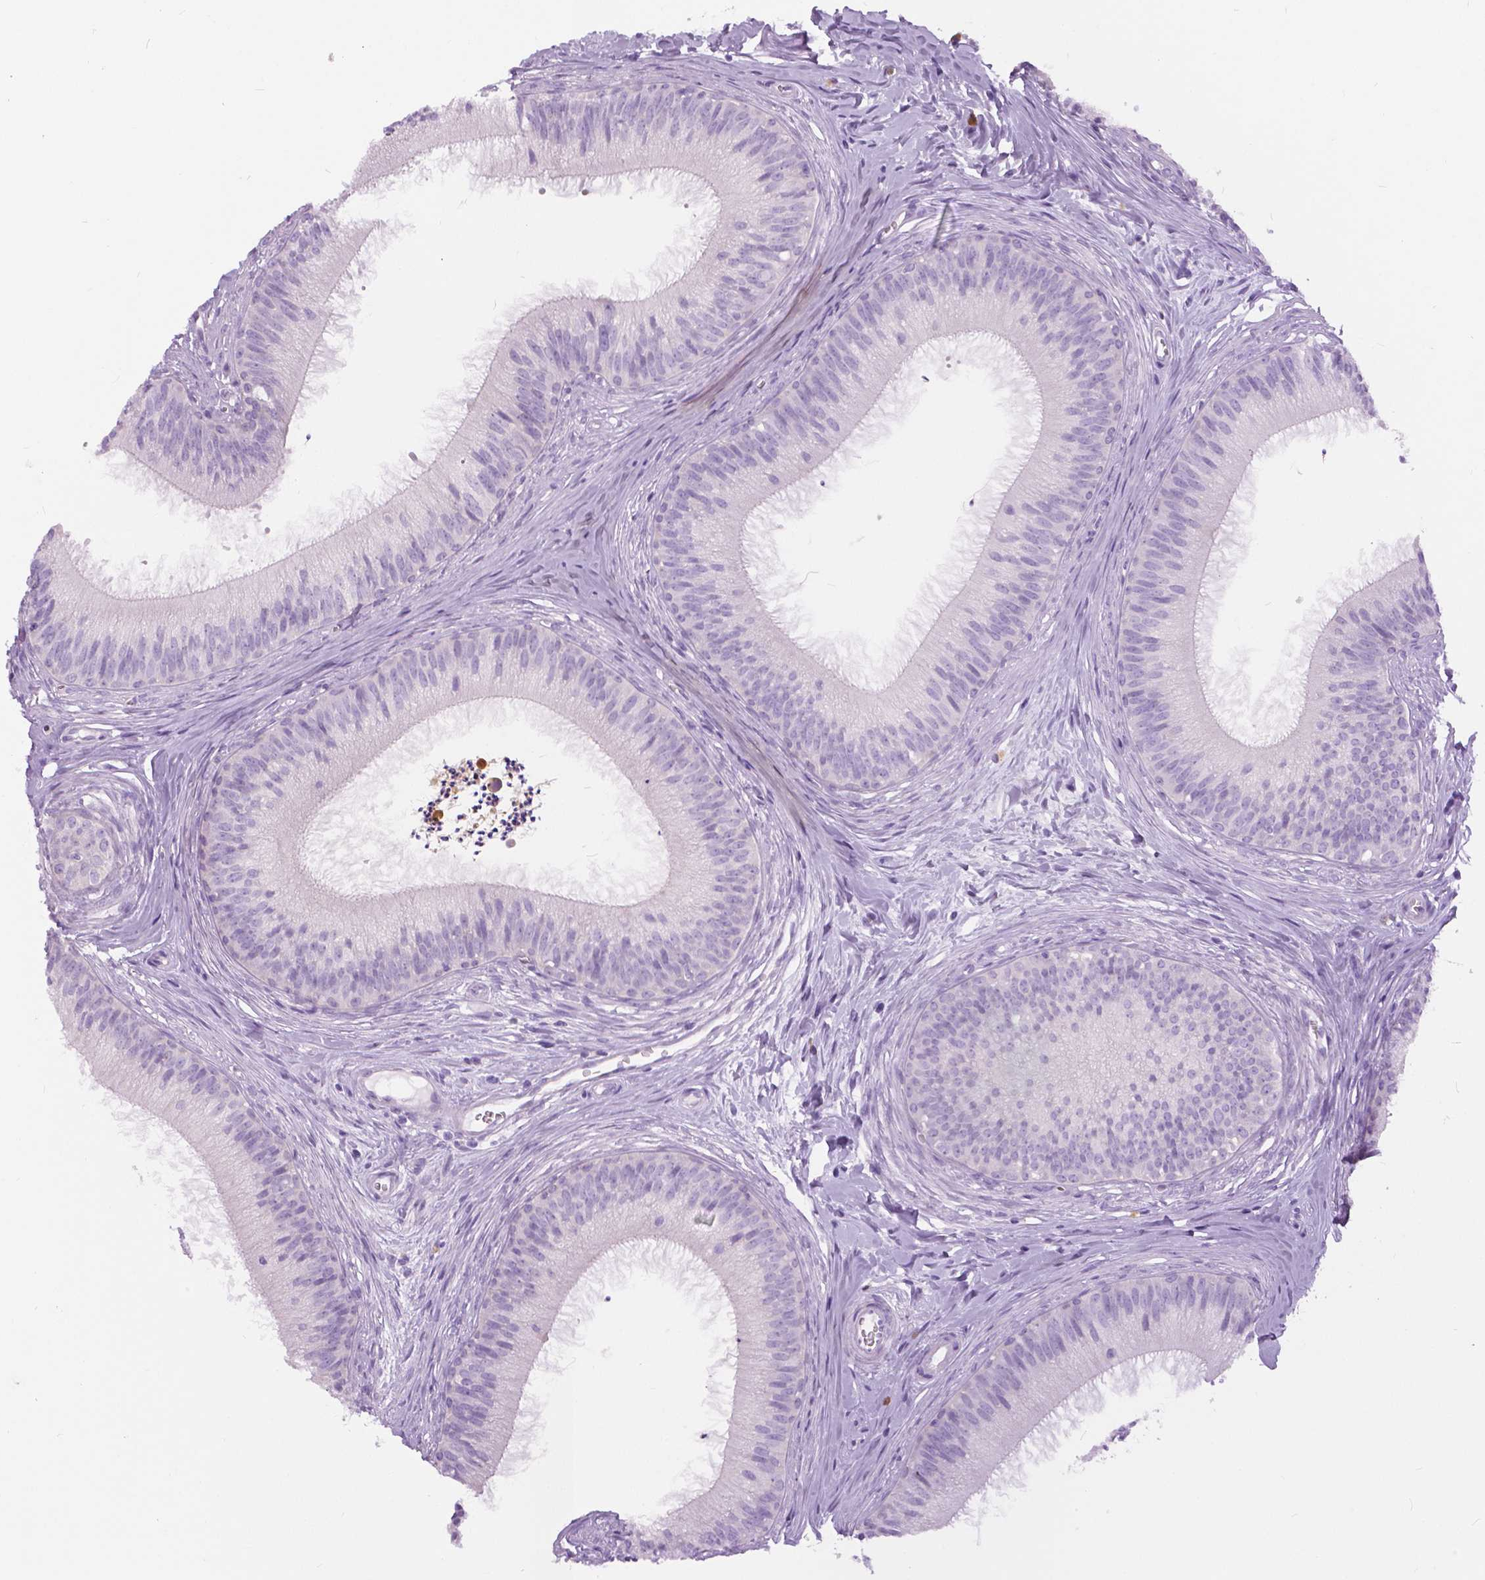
{"staining": {"intensity": "weak", "quantity": "<25%", "location": "cytoplasmic/membranous"}, "tissue": "epididymis", "cell_type": "Glandular cells", "image_type": "normal", "snomed": [{"axis": "morphology", "description": "Normal tissue, NOS"}, {"axis": "topography", "description": "Epididymis"}], "caption": "Human epididymis stained for a protein using immunohistochemistry (IHC) exhibits no staining in glandular cells.", "gene": "TP53TG5", "patient": {"sex": "male", "age": 24}}